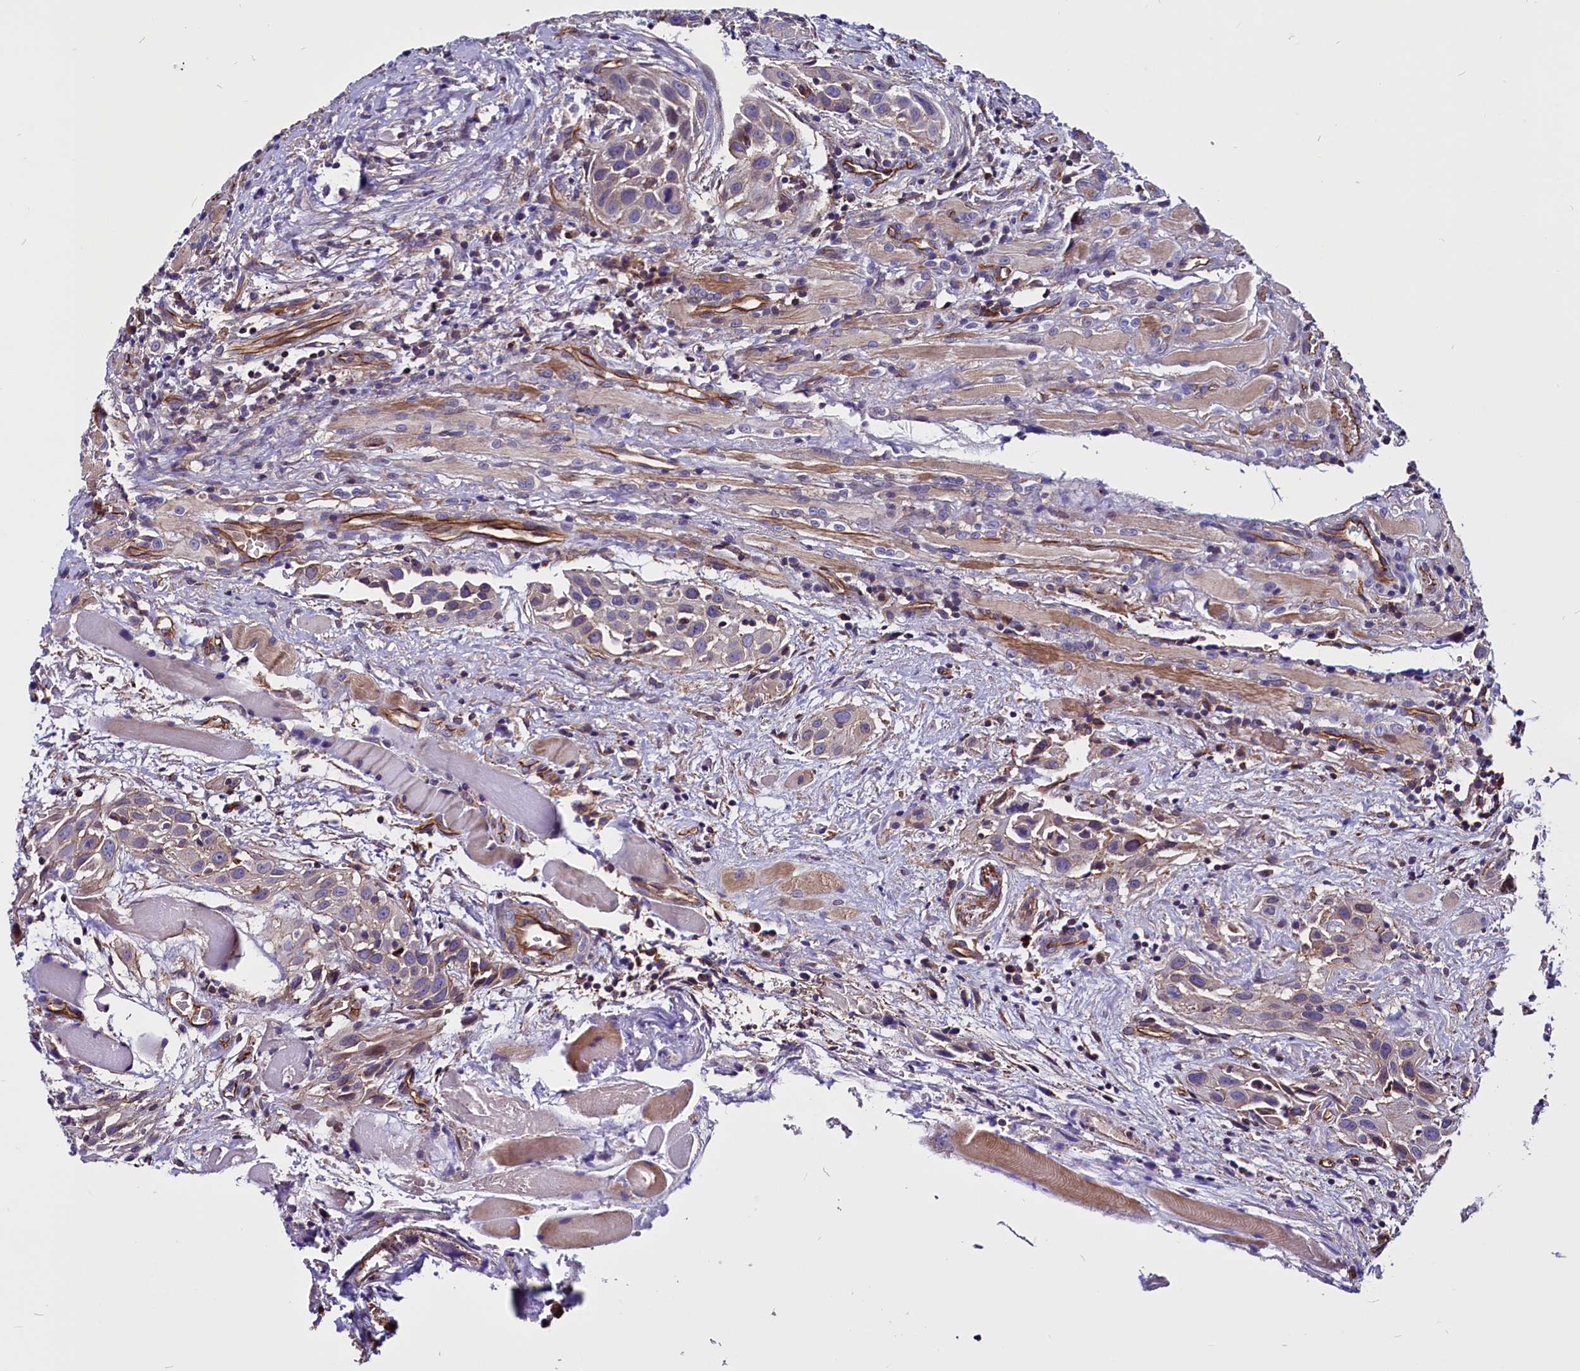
{"staining": {"intensity": "weak", "quantity": "<25%", "location": "cytoplasmic/membranous"}, "tissue": "head and neck cancer", "cell_type": "Tumor cells", "image_type": "cancer", "snomed": [{"axis": "morphology", "description": "Squamous cell carcinoma, NOS"}, {"axis": "topography", "description": "Oral tissue"}, {"axis": "topography", "description": "Head-Neck"}], "caption": "DAB immunohistochemical staining of head and neck squamous cell carcinoma exhibits no significant expression in tumor cells.", "gene": "ZNF749", "patient": {"sex": "female", "age": 50}}